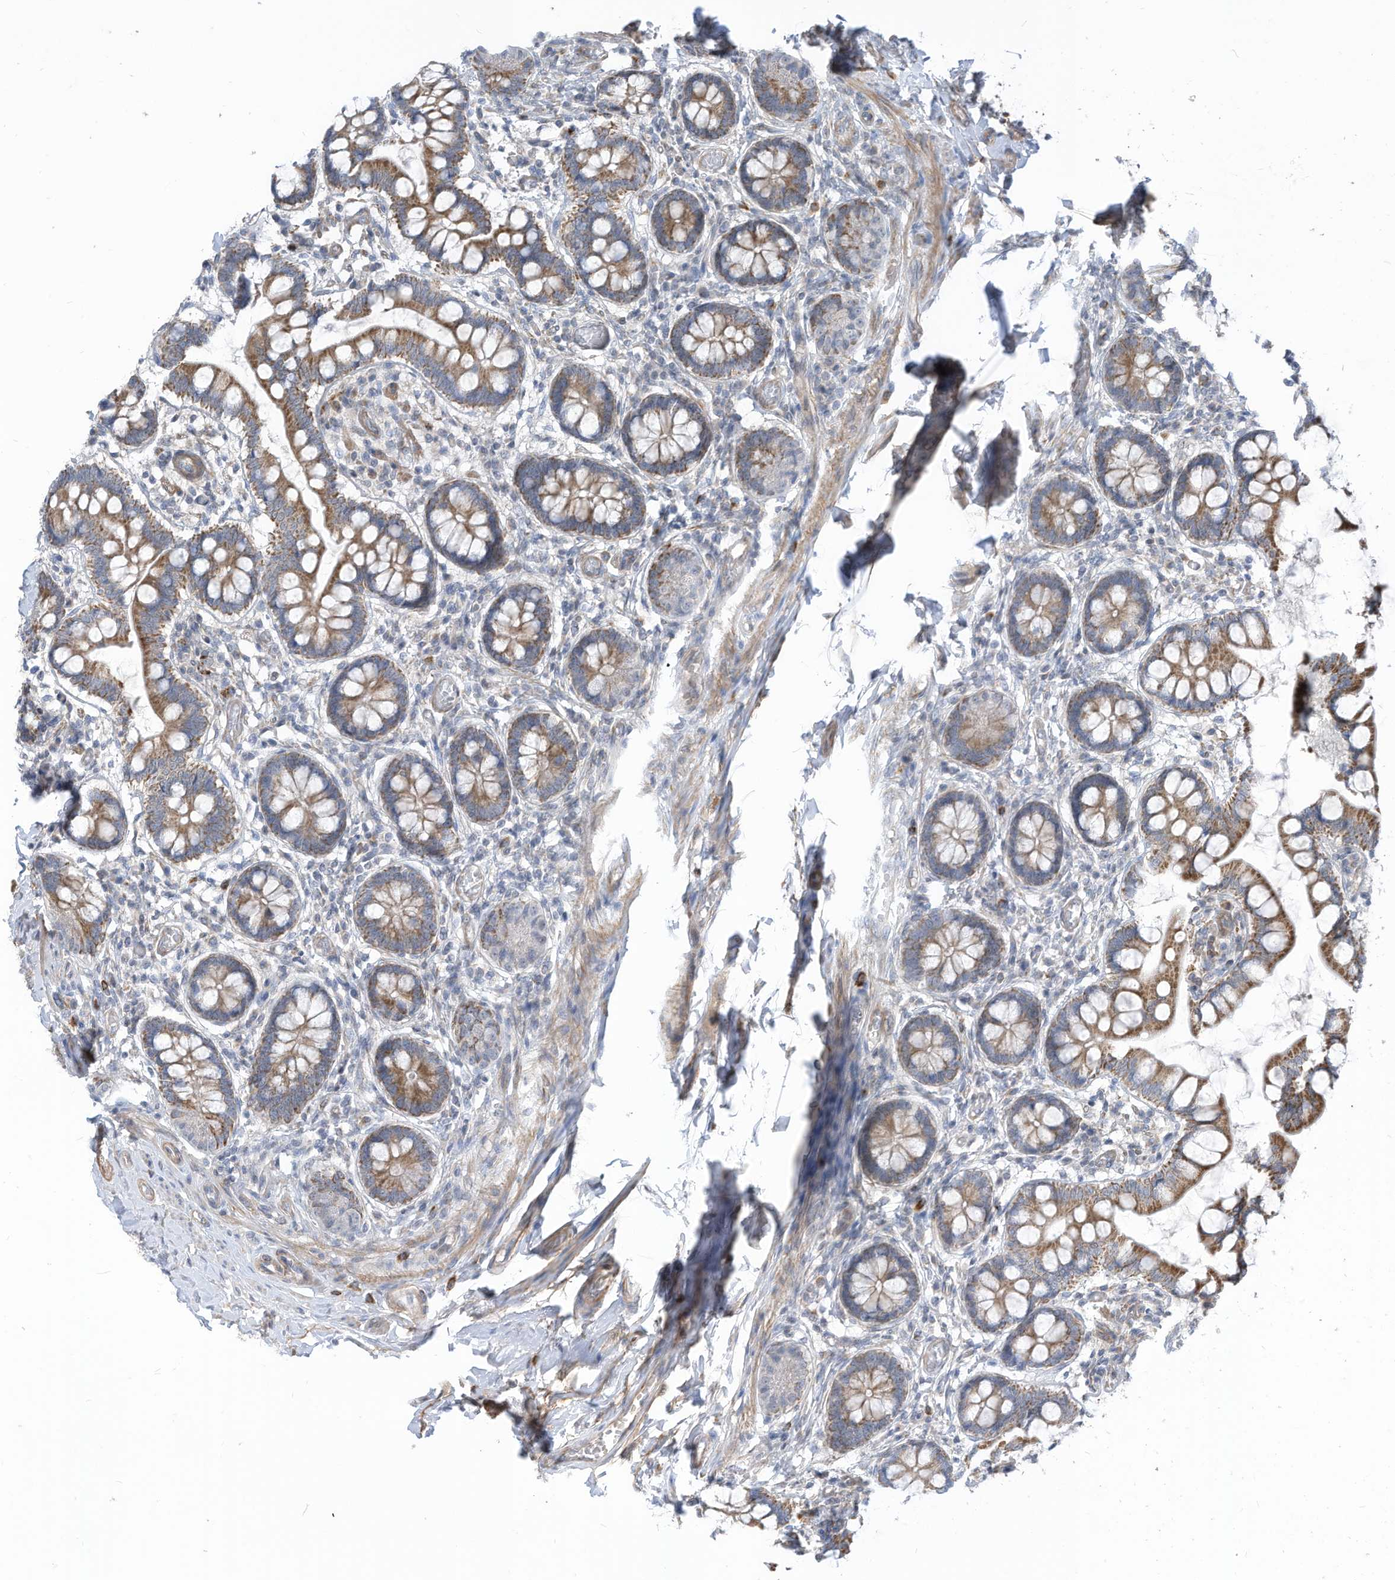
{"staining": {"intensity": "moderate", "quantity": ">75%", "location": "cytoplasmic/membranous"}, "tissue": "small intestine", "cell_type": "Glandular cells", "image_type": "normal", "snomed": [{"axis": "morphology", "description": "Normal tissue, NOS"}, {"axis": "topography", "description": "Small intestine"}], "caption": "High-magnification brightfield microscopy of unremarkable small intestine stained with DAB (3,3'-diaminobenzidine) (brown) and counterstained with hematoxylin (blue). glandular cells exhibit moderate cytoplasmic/membranous expression is identified in about>75% of cells.", "gene": "GPATCH3", "patient": {"sex": "male", "age": 52}}